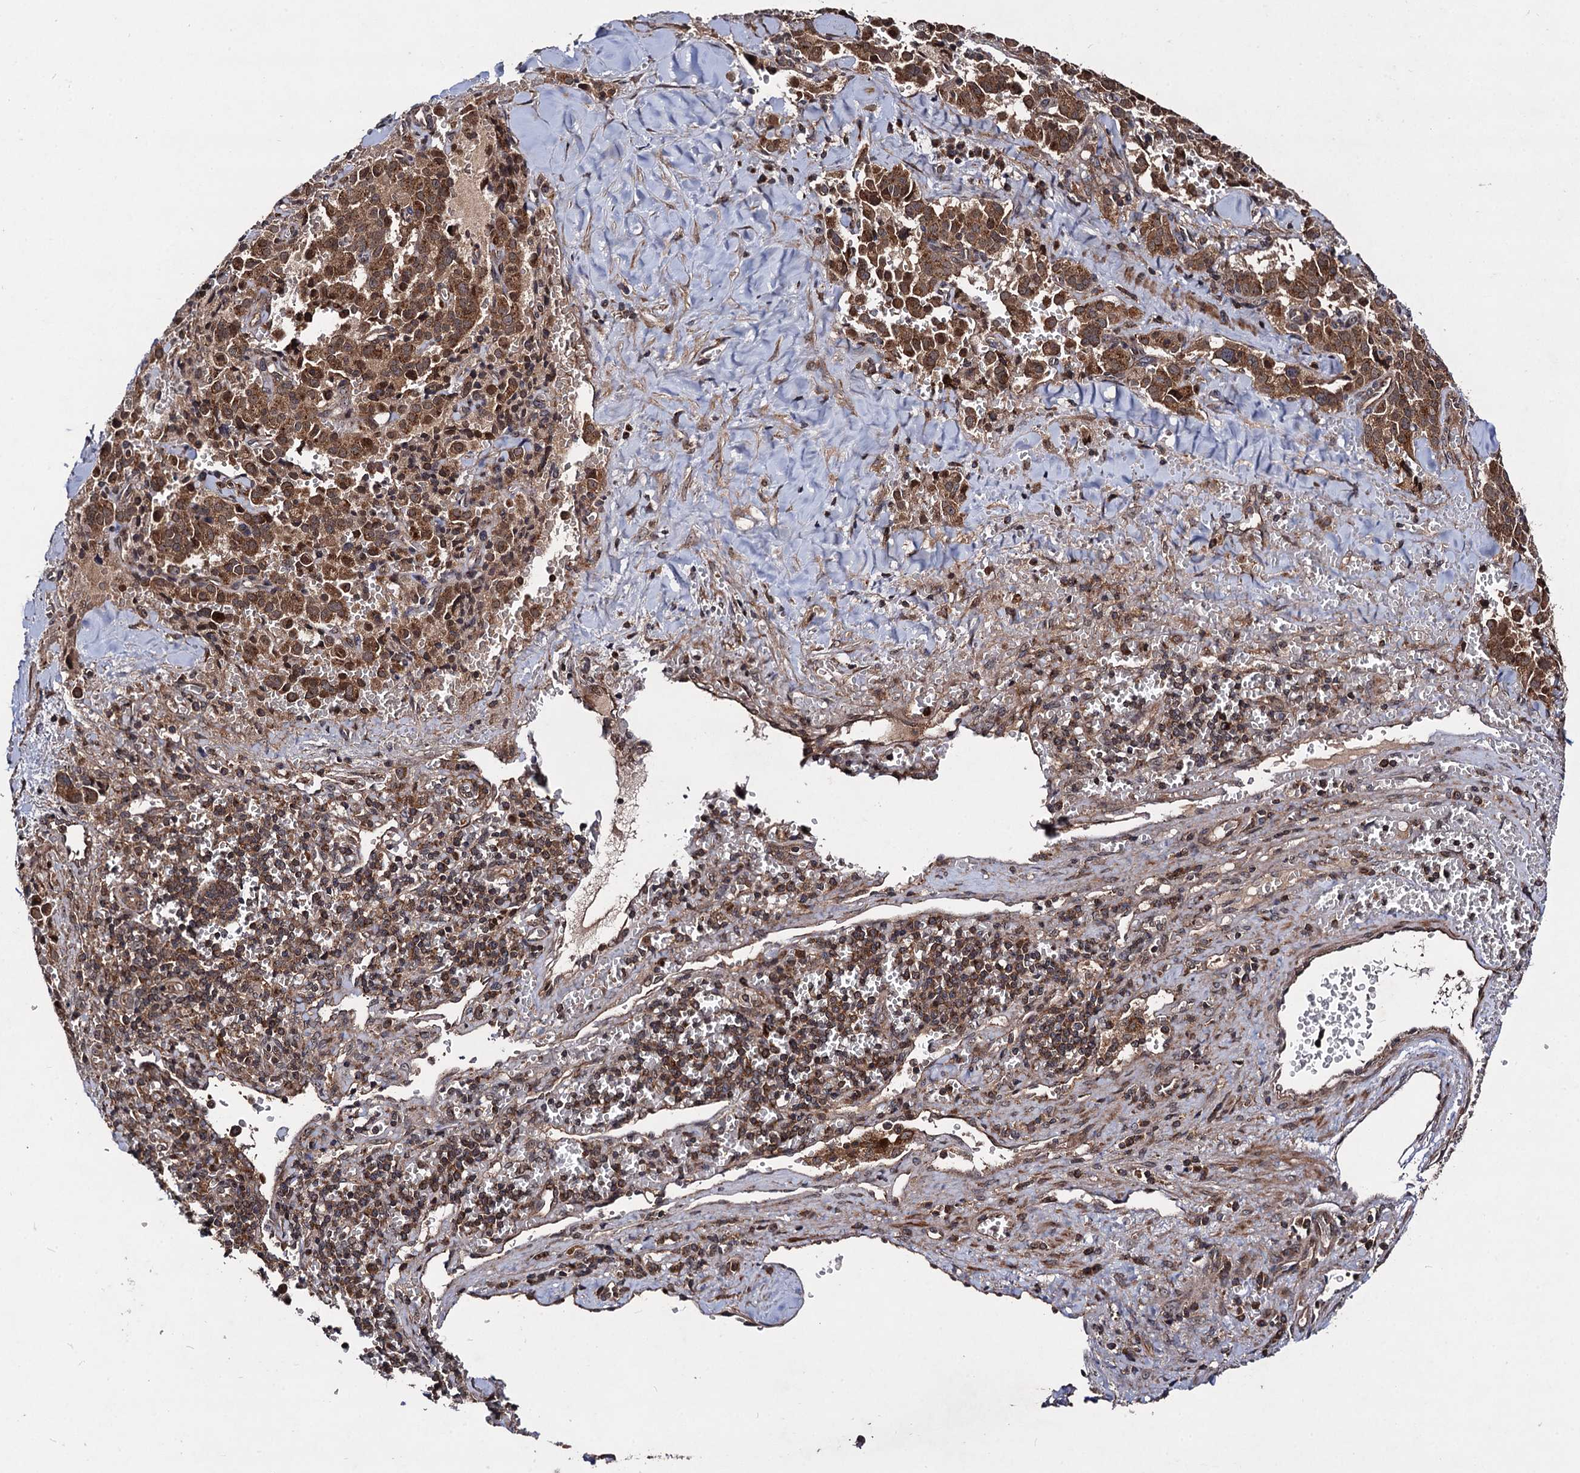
{"staining": {"intensity": "moderate", "quantity": ">75%", "location": "cytoplasmic/membranous"}, "tissue": "pancreatic cancer", "cell_type": "Tumor cells", "image_type": "cancer", "snomed": [{"axis": "morphology", "description": "Adenocarcinoma, NOS"}, {"axis": "topography", "description": "Pancreas"}], "caption": "Adenocarcinoma (pancreatic) stained for a protein displays moderate cytoplasmic/membranous positivity in tumor cells.", "gene": "KXD1", "patient": {"sex": "male", "age": 65}}